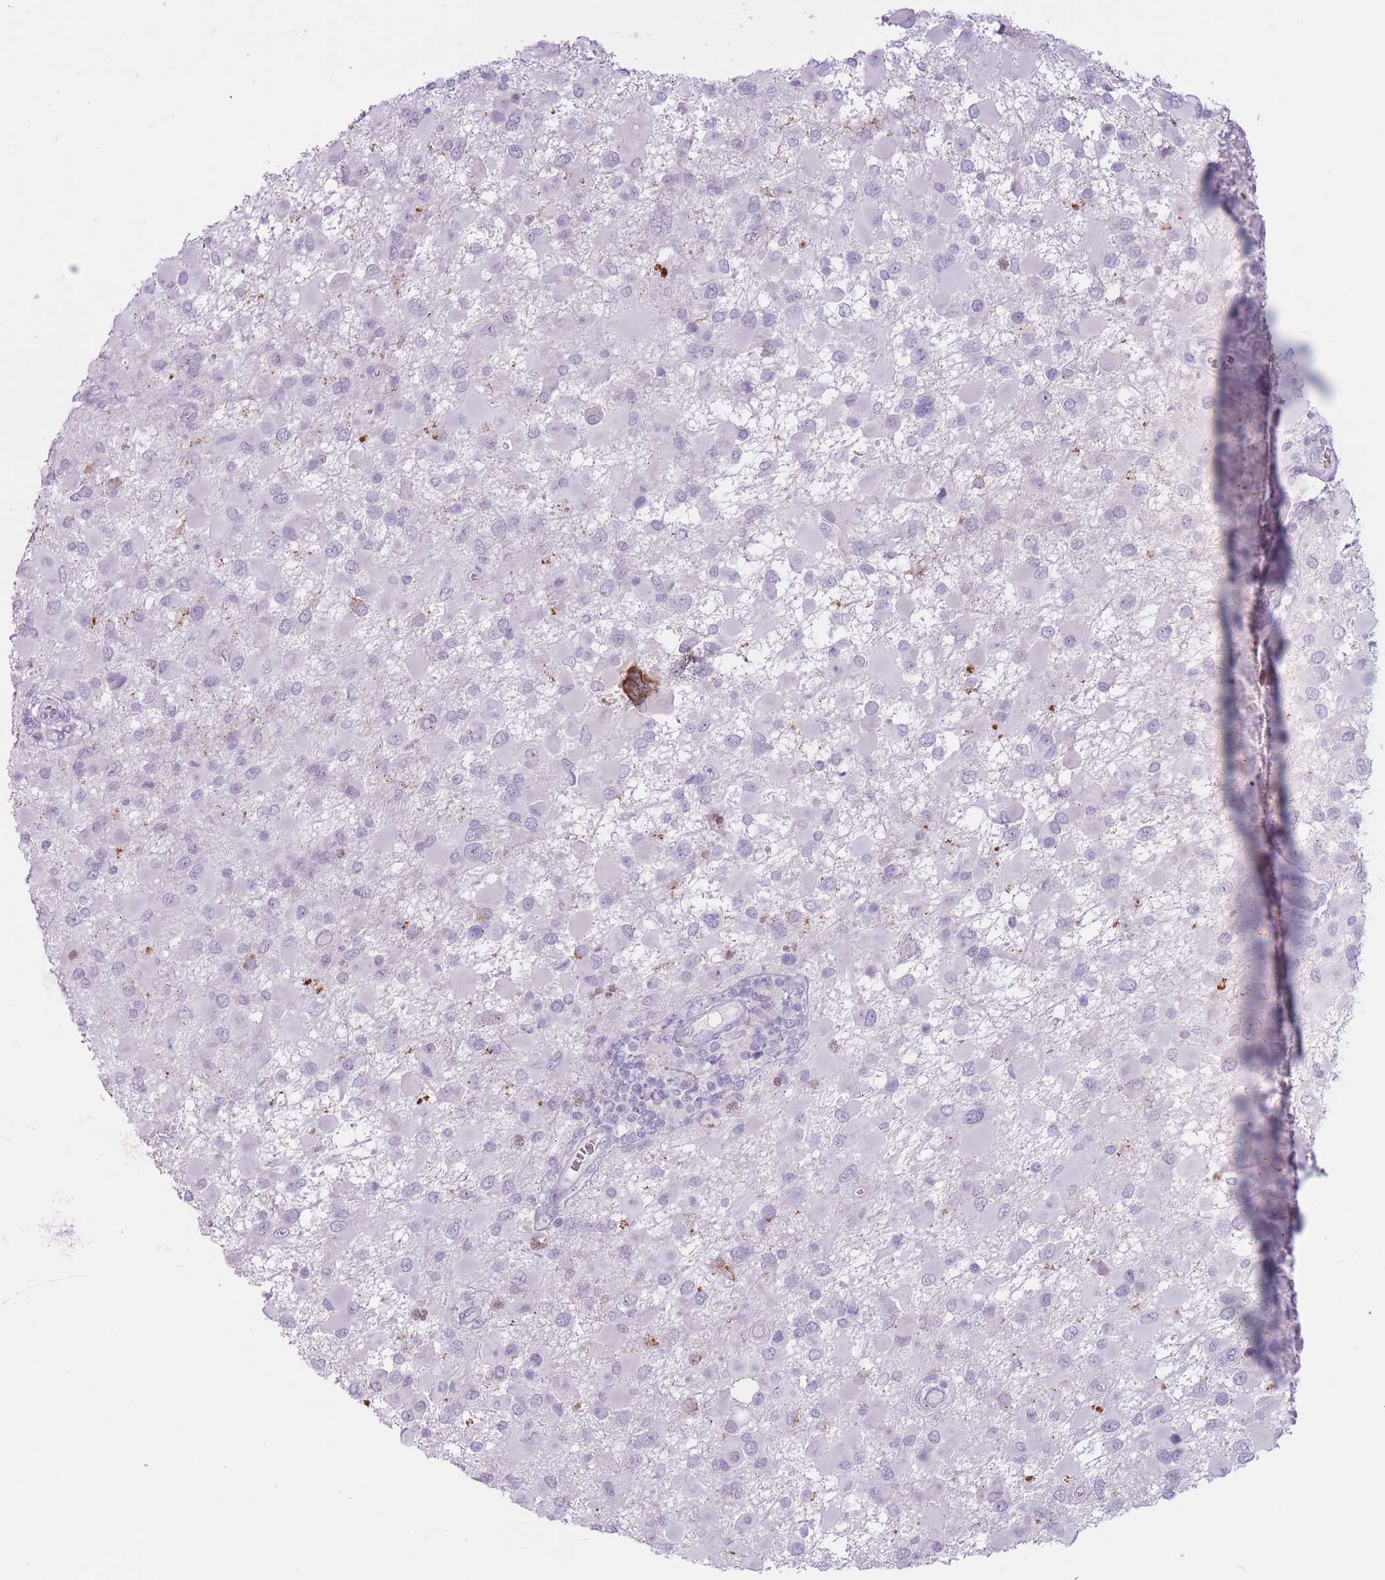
{"staining": {"intensity": "negative", "quantity": "none", "location": "none"}, "tissue": "glioma", "cell_type": "Tumor cells", "image_type": "cancer", "snomed": [{"axis": "morphology", "description": "Glioma, malignant, High grade"}, {"axis": "topography", "description": "Brain"}], "caption": "This is an immunohistochemistry micrograph of human glioma. There is no staining in tumor cells.", "gene": "PNMA3", "patient": {"sex": "male", "age": 53}}